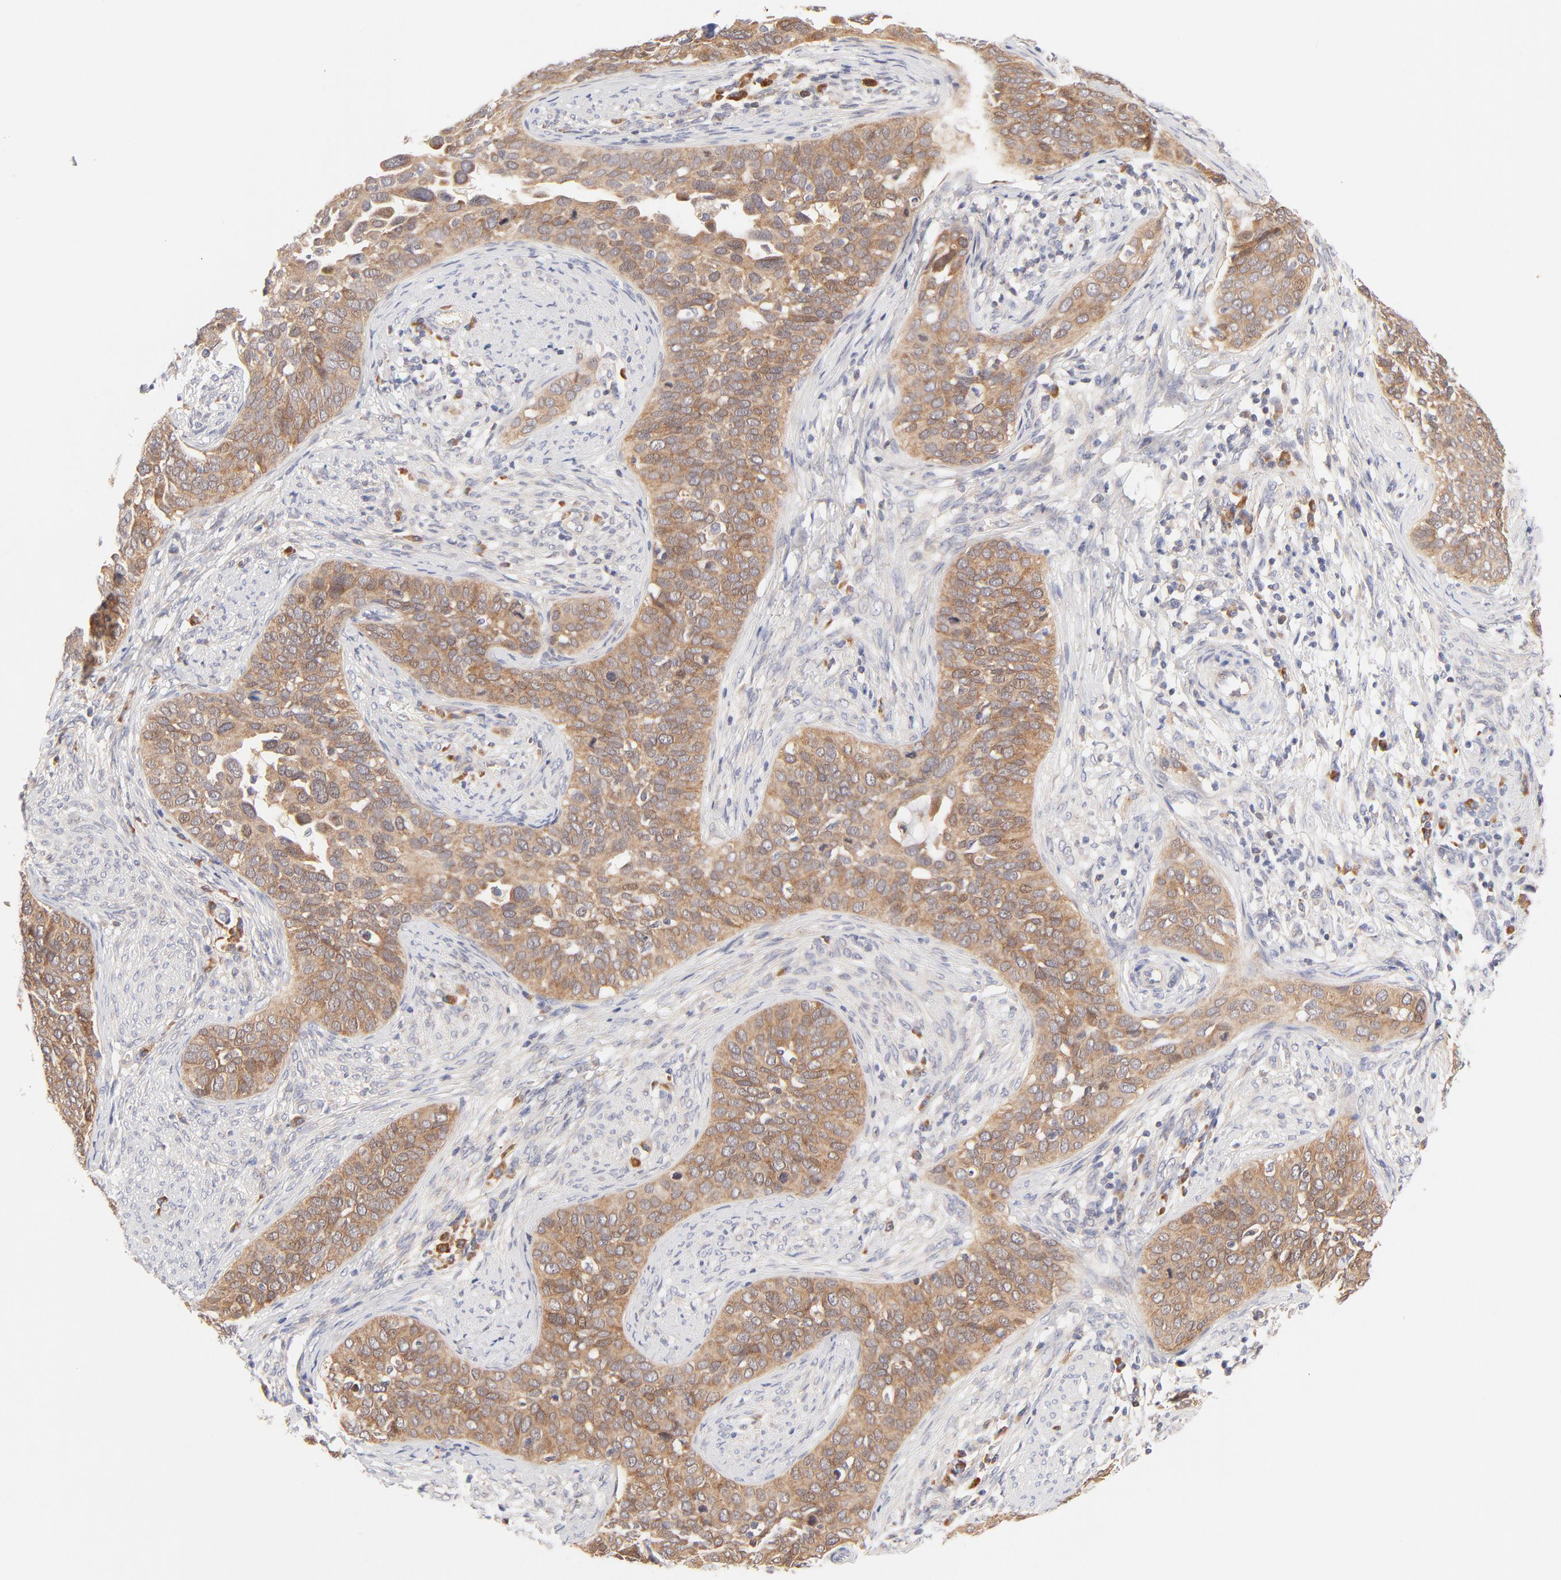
{"staining": {"intensity": "moderate", "quantity": ">75%", "location": "cytoplasmic/membranous"}, "tissue": "cervical cancer", "cell_type": "Tumor cells", "image_type": "cancer", "snomed": [{"axis": "morphology", "description": "Squamous cell carcinoma, NOS"}, {"axis": "topography", "description": "Cervix"}], "caption": "Tumor cells exhibit medium levels of moderate cytoplasmic/membranous positivity in about >75% of cells in human cervical cancer (squamous cell carcinoma).", "gene": "RPS6KA1", "patient": {"sex": "female", "age": 31}}